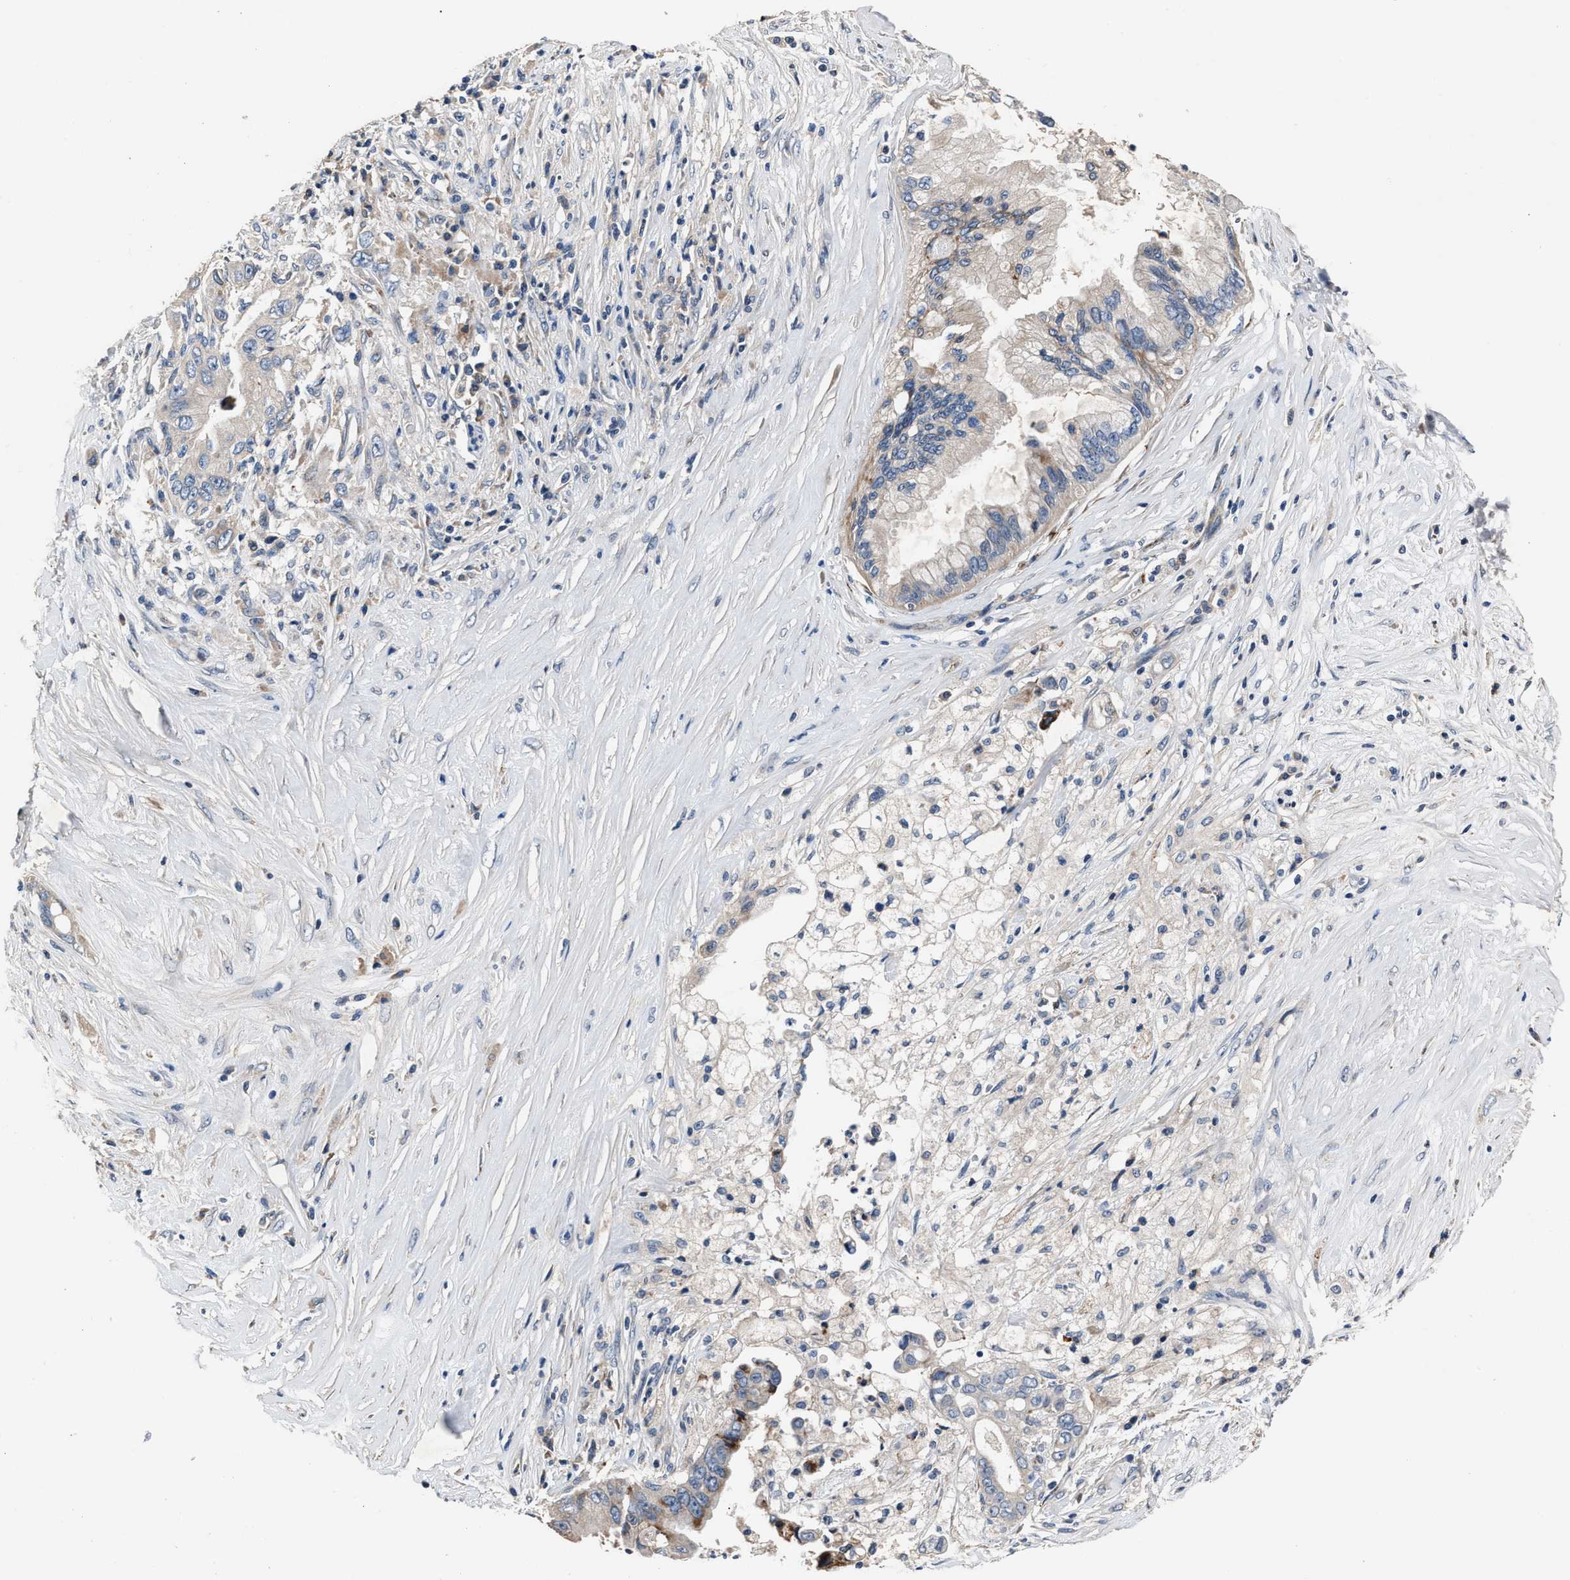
{"staining": {"intensity": "negative", "quantity": "none", "location": "none"}, "tissue": "pancreatic cancer", "cell_type": "Tumor cells", "image_type": "cancer", "snomed": [{"axis": "morphology", "description": "Adenocarcinoma, NOS"}, {"axis": "topography", "description": "Pancreas"}], "caption": "IHC histopathology image of adenocarcinoma (pancreatic) stained for a protein (brown), which displays no staining in tumor cells. The staining is performed using DAB brown chromogen with nuclei counter-stained in using hematoxylin.", "gene": "DNAJC24", "patient": {"sex": "female", "age": 73}}